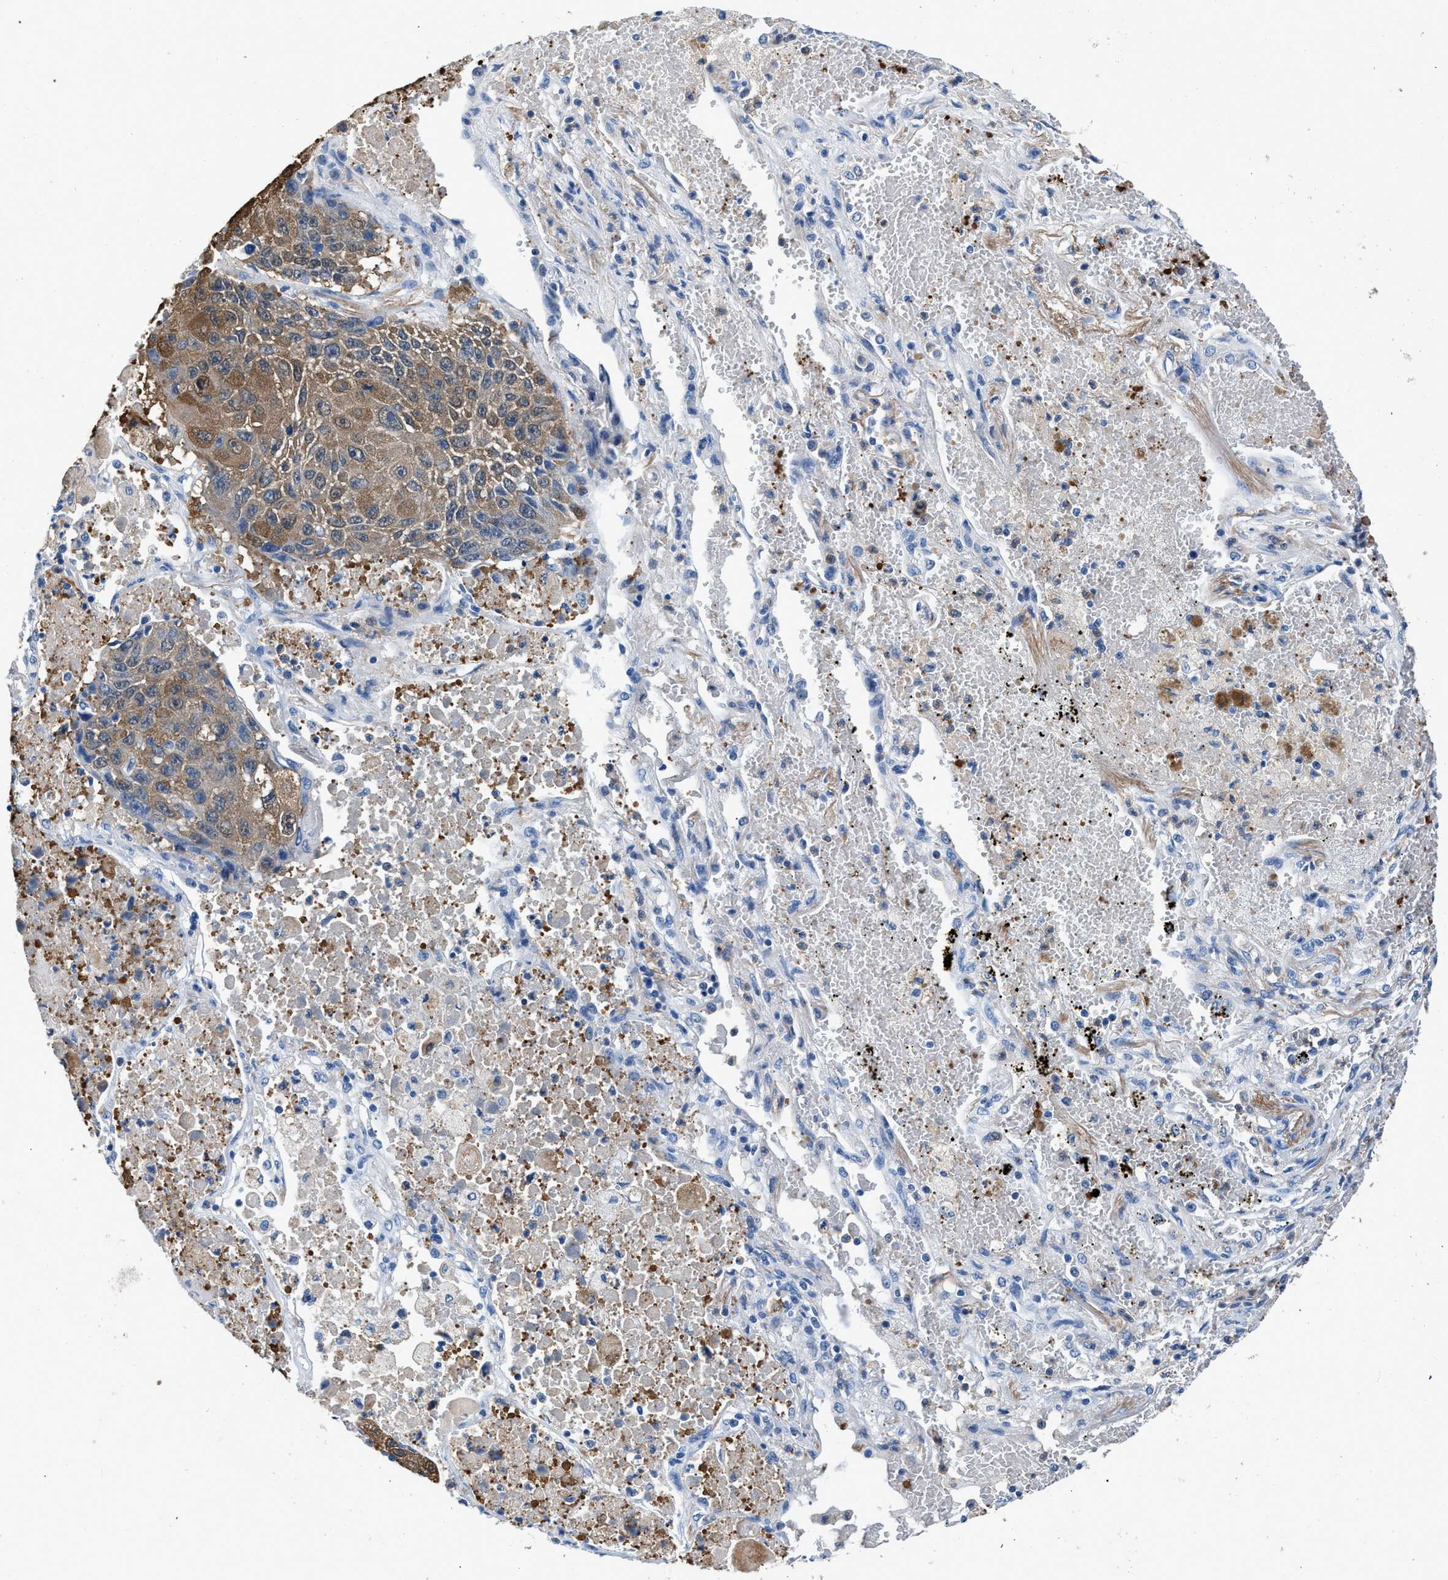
{"staining": {"intensity": "moderate", "quantity": "25%-75%", "location": "cytoplasmic/membranous"}, "tissue": "lung cancer", "cell_type": "Tumor cells", "image_type": "cancer", "snomed": [{"axis": "morphology", "description": "Squamous cell carcinoma, NOS"}, {"axis": "topography", "description": "Lung"}], "caption": "IHC photomicrograph of lung squamous cell carcinoma stained for a protein (brown), which exhibits medium levels of moderate cytoplasmic/membranous staining in approximately 25%-75% of tumor cells.", "gene": "FADS6", "patient": {"sex": "male", "age": 61}}